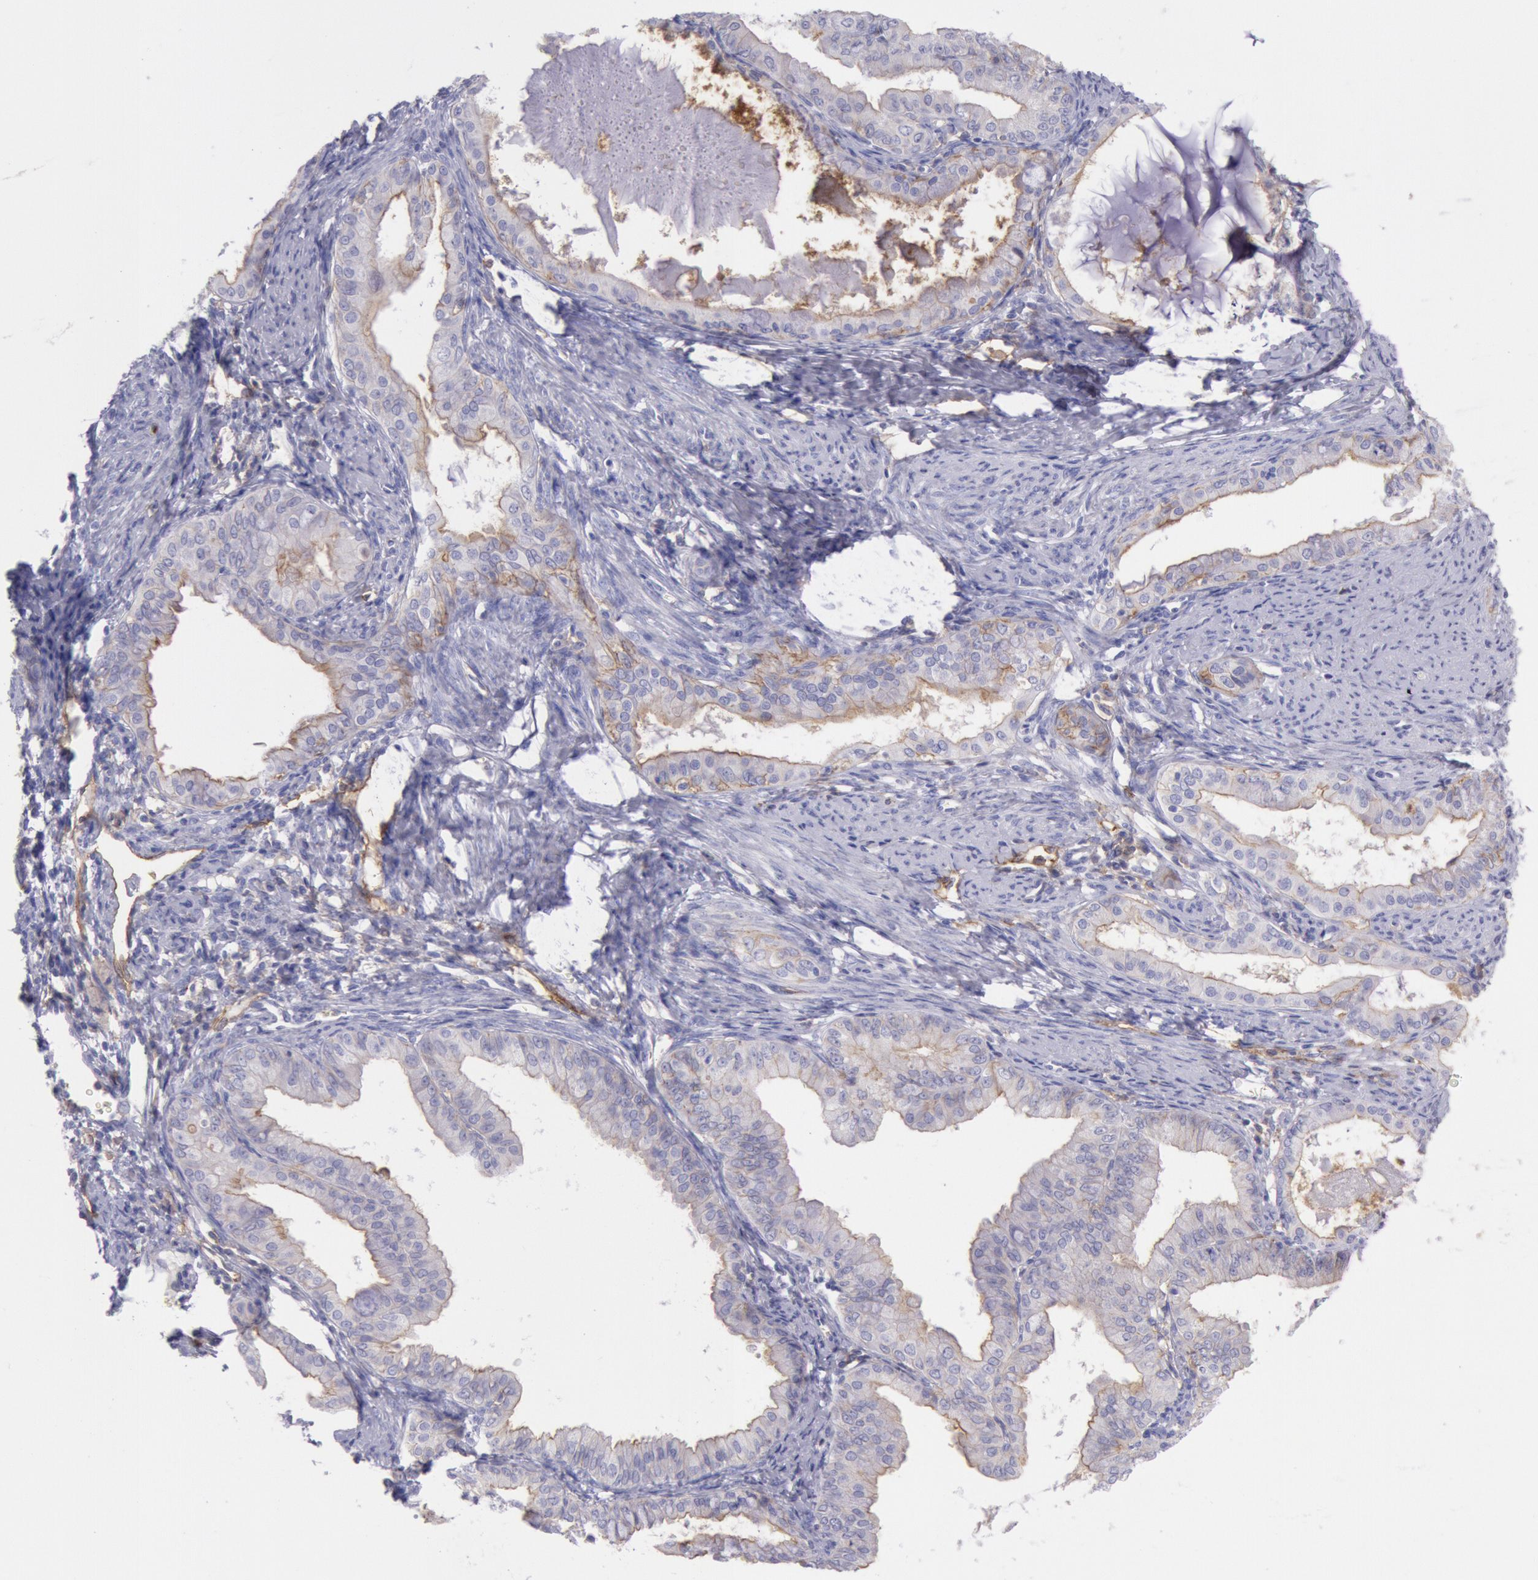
{"staining": {"intensity": "weak", "quantity": "<25%", "location": "cytoplasmic/membranous"}, "tissue": "endometrial cancer", "cell_type": "Tumor cells", "image_type": "cancer", "snomed": [{"axis": "morphology", "description": "Adenocarcinoma, NOS"}, {"axis": "topography", "description": "Endometrium"}], "caption": "The histopathology image exhibits no staining of tumor cells in endometrial adenocarcinoma.", "gene": "LYN", "patient": {"sex": "female", "age": 76}}